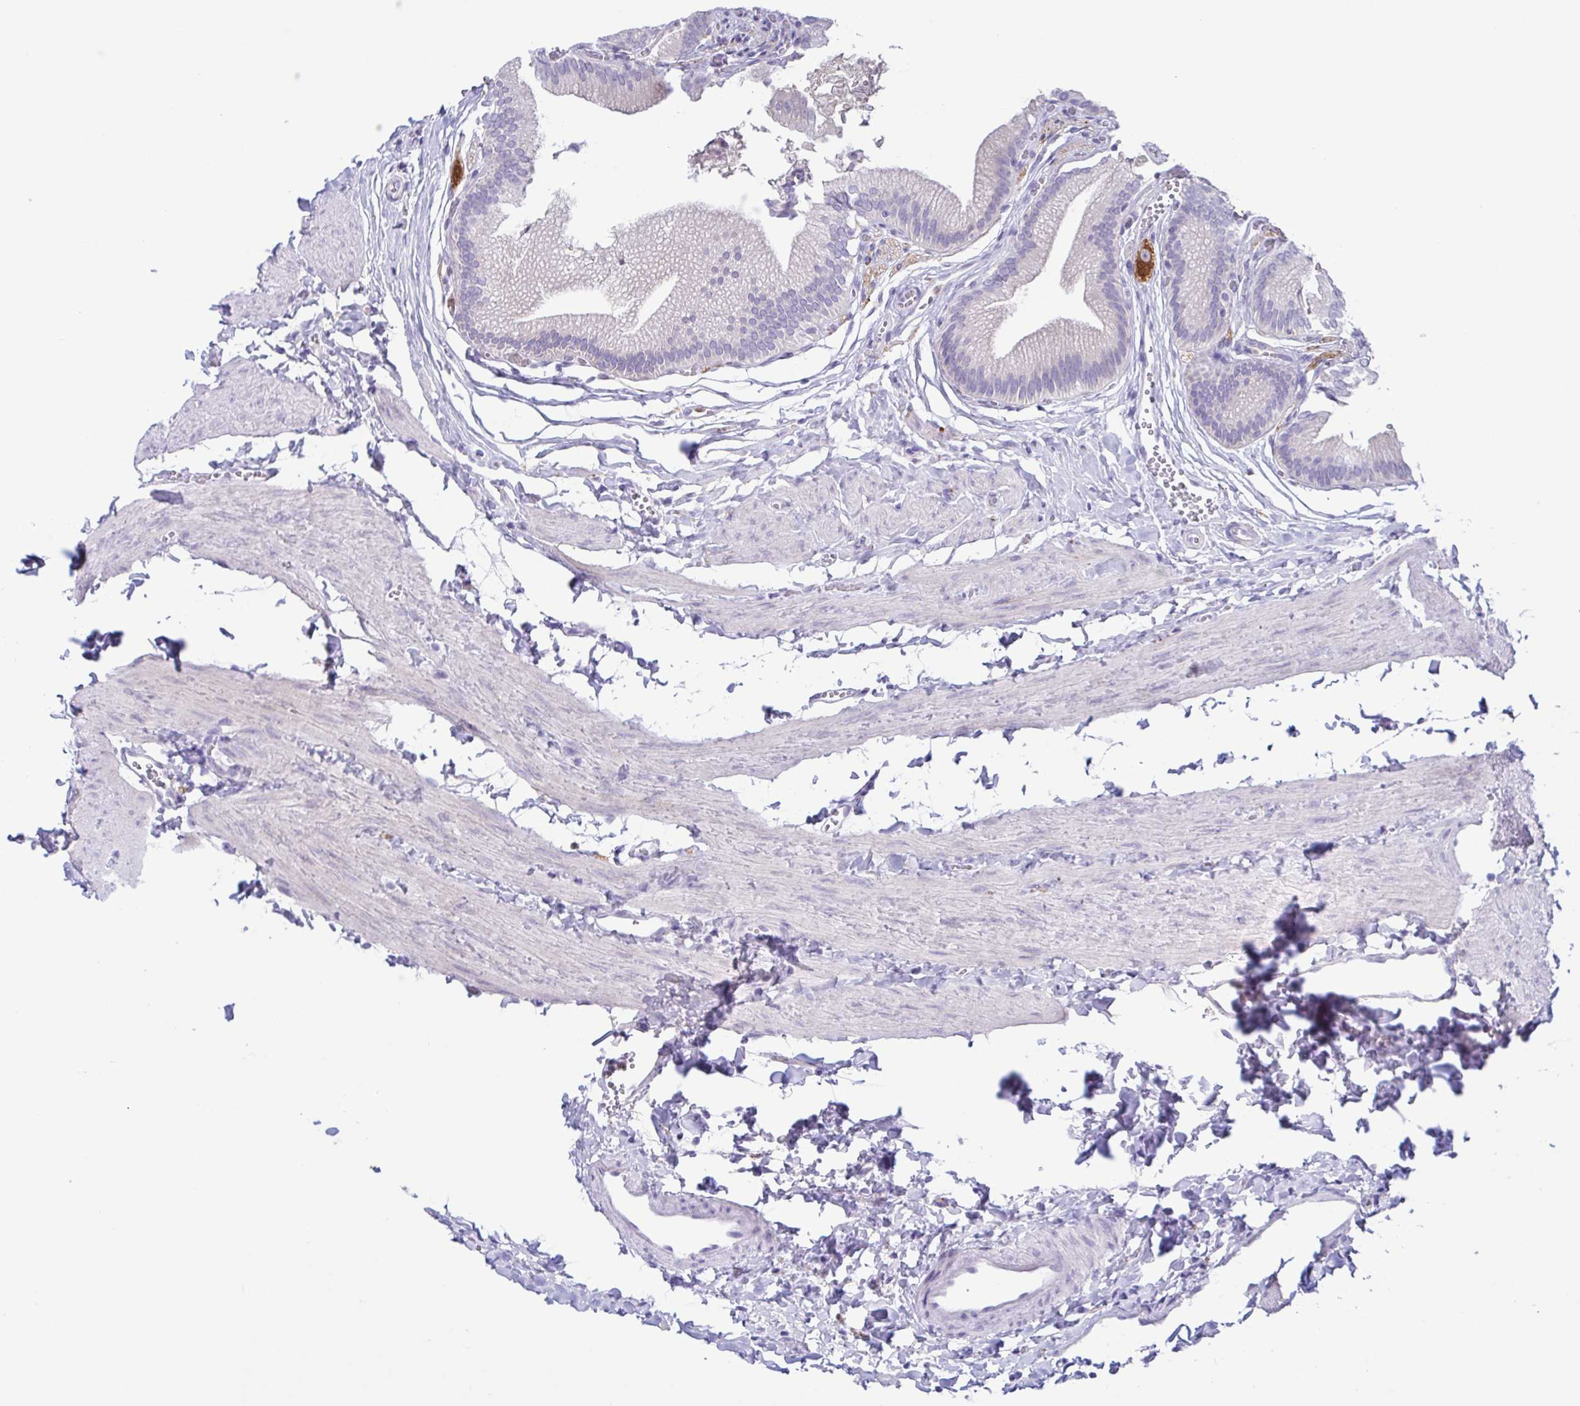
{"staining": {"intensity": "negative", "quantity": "none", "location": "none"}, "tissue": "gallbladder", "cell_type": "Glandular cells", "image_type": "normal", "snomed": [{"axis": "morphology", "description": "Normal tissue, NOS"}, {"axis": "topography", "description": "Gallbladder"}, {"axis": "topography", "description": "Peripheral nerve tissue"}], "caption": "IHC of normal human gallbladder shows no expression in glandular cells.", "gene": "ATP6V1G2", "patient": {"sex": "male", "age": 17}}